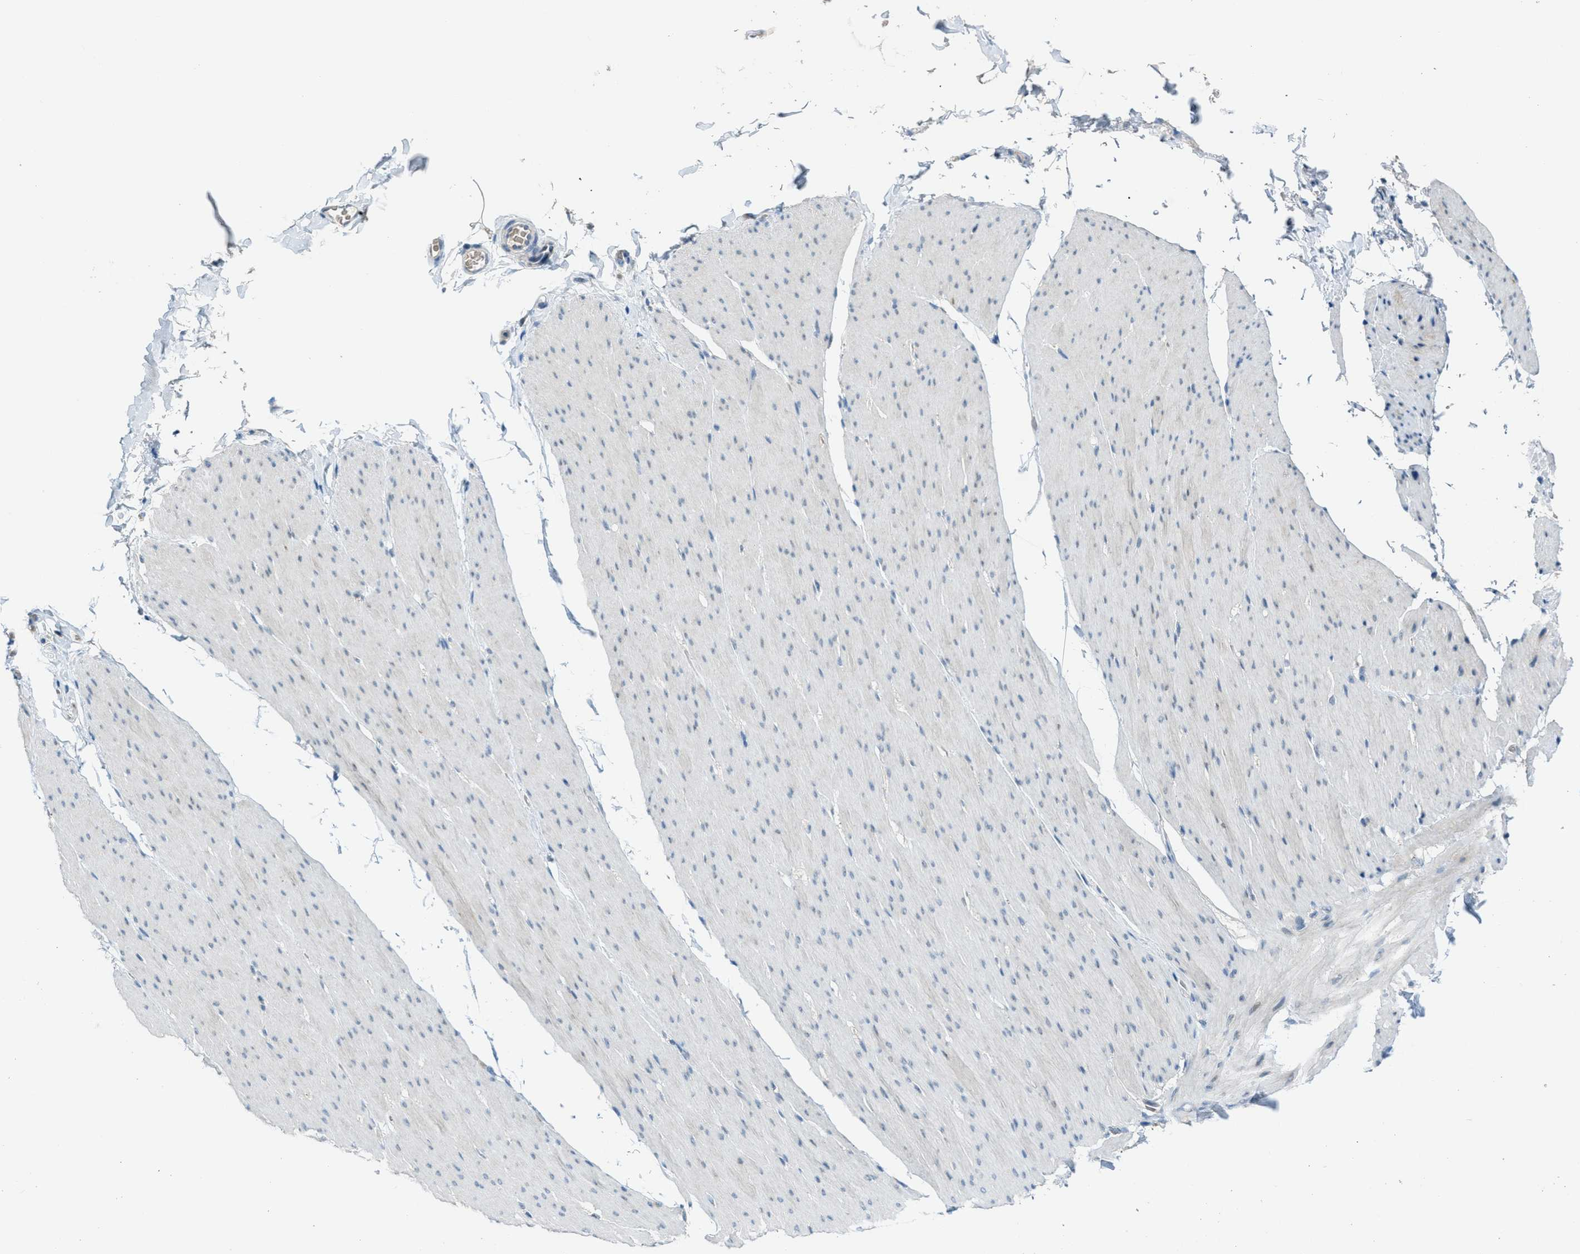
{"staining": {"intensity": "negative", "quantity": "none", "location": "none"}, "tissue": "smooth muscle", "cell_type": "Smooth muscle cells", "image_type": "normal", "snomed": [{"axis": "morphology", "description": "Normal tissue, NOS"}, {"axis": "topography", "description": "Smooth muscle"}, {"axis": "topography", "description": "Colon"}], "caption": "Smooth muscle cells show no significant positivity in normal smooth muscle.", "gene": "CDON", "patient": {"sex": "male", "age": 67}}